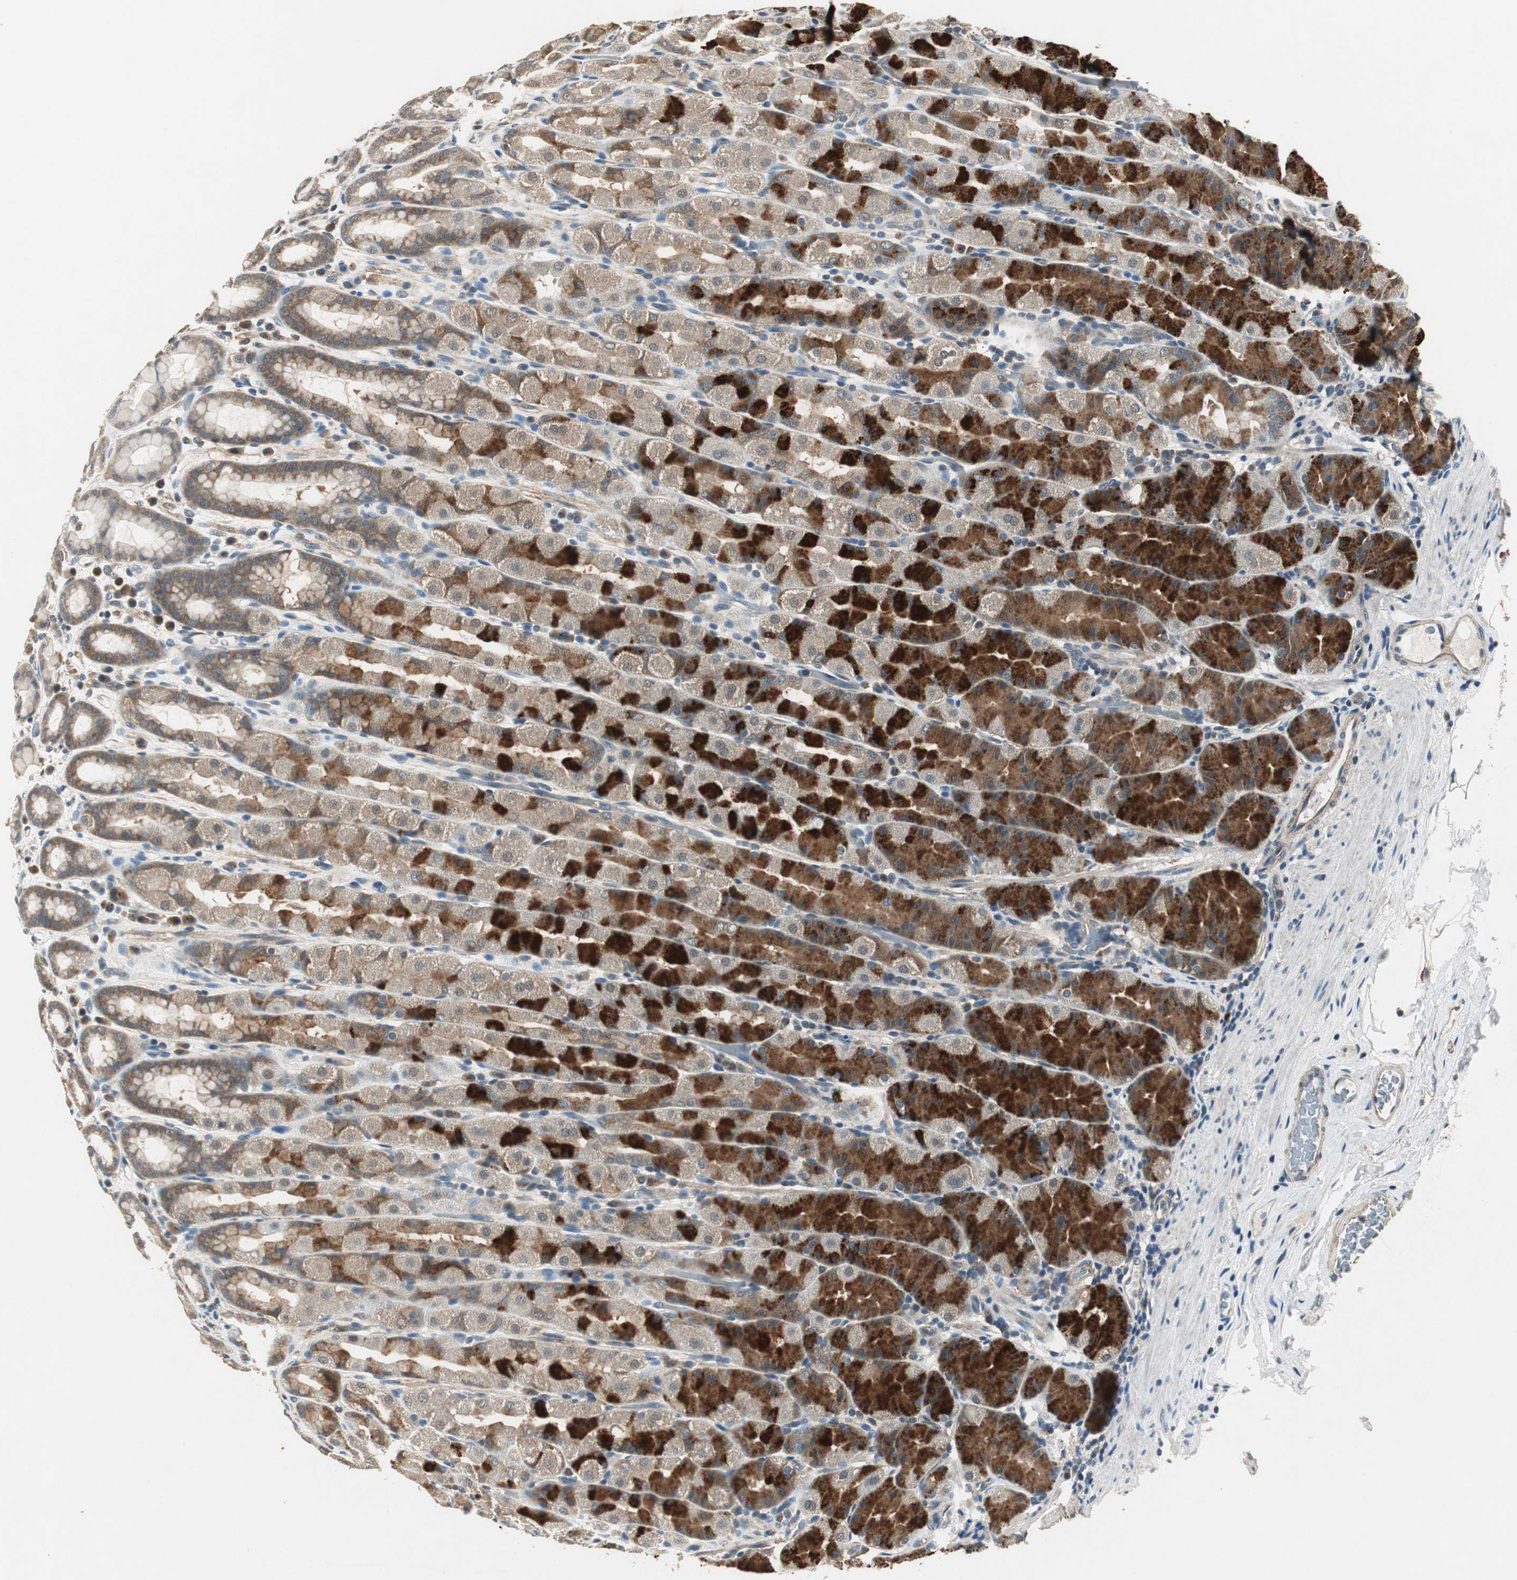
{"staining": {"intensity": "strong", "quantity": "25%-75%", "location": "cytoplasmic/membranous"}, "tissue": "stomach", "cell_type": "Glandular cells", "image_type": "normal", "snomed": [{"axis": "morphology", "description": "Normal tissue, NOS"}, {"axis": "topography", "description": "Stomach, upper"}], "caption": "Brown immunohistochemical staining in benign stomach displays strong cytoplasmic/membranous positivity in about 25%-75% of glandular cells. Nuclei are stained in blue.", "gene": "PSMB4", "patient": {"sex": "male", "age": 68}}